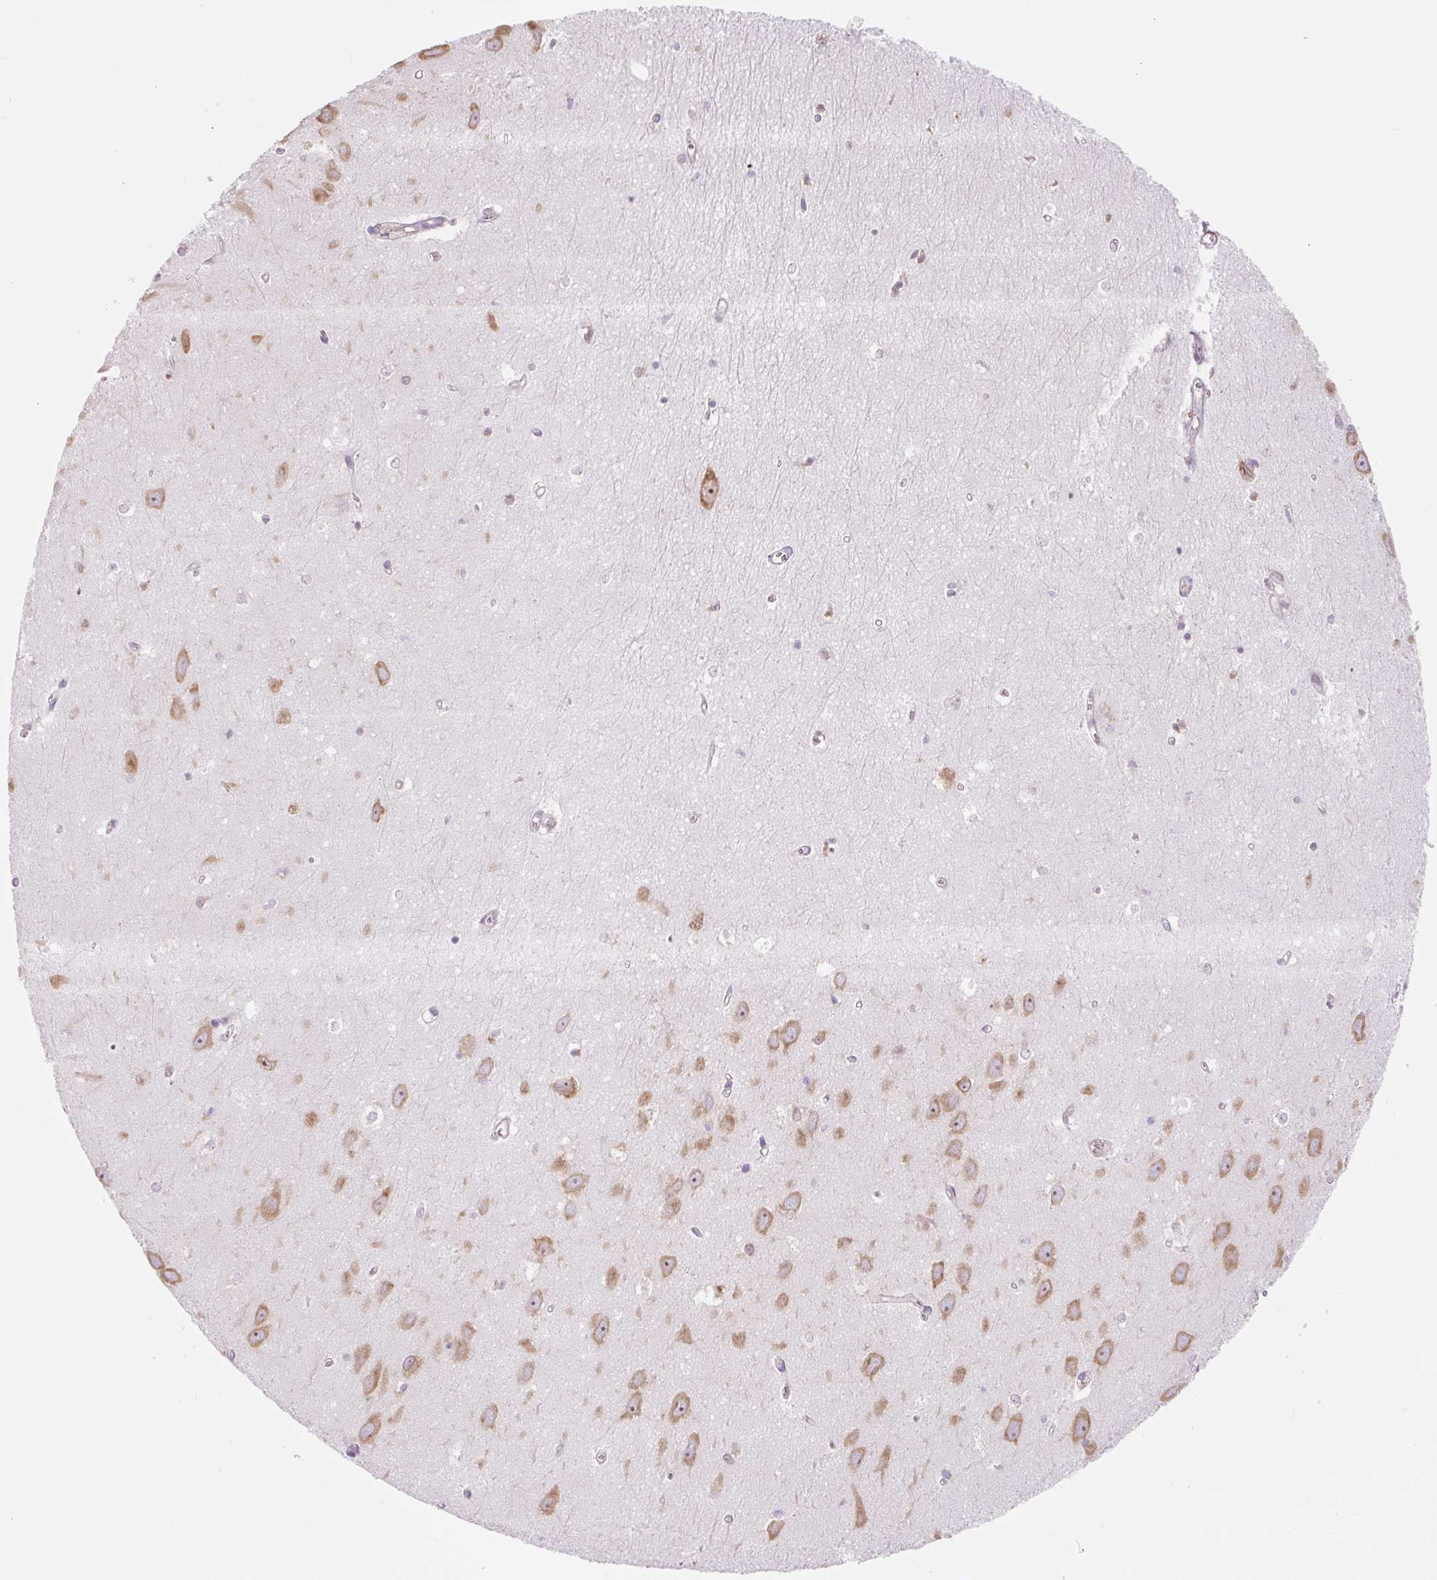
{"staining": {"intensity": "negative", "quantity": "none", "location": "none"}, "tissue": "hippocampus", "cell_type": "Glial cells", "image_type": "normal", "snomed": [{"axis": "morphology", "description": "Normal tissue, NOS"}, {"axis": "topography", "description": "Hippocampus"}], "caption": "Immunohistochemical staining of normal hippocampus reveals no significant expression in glial cells.", "gene": "RPL18A", "patient": {"sex": "female", "age": 64}}